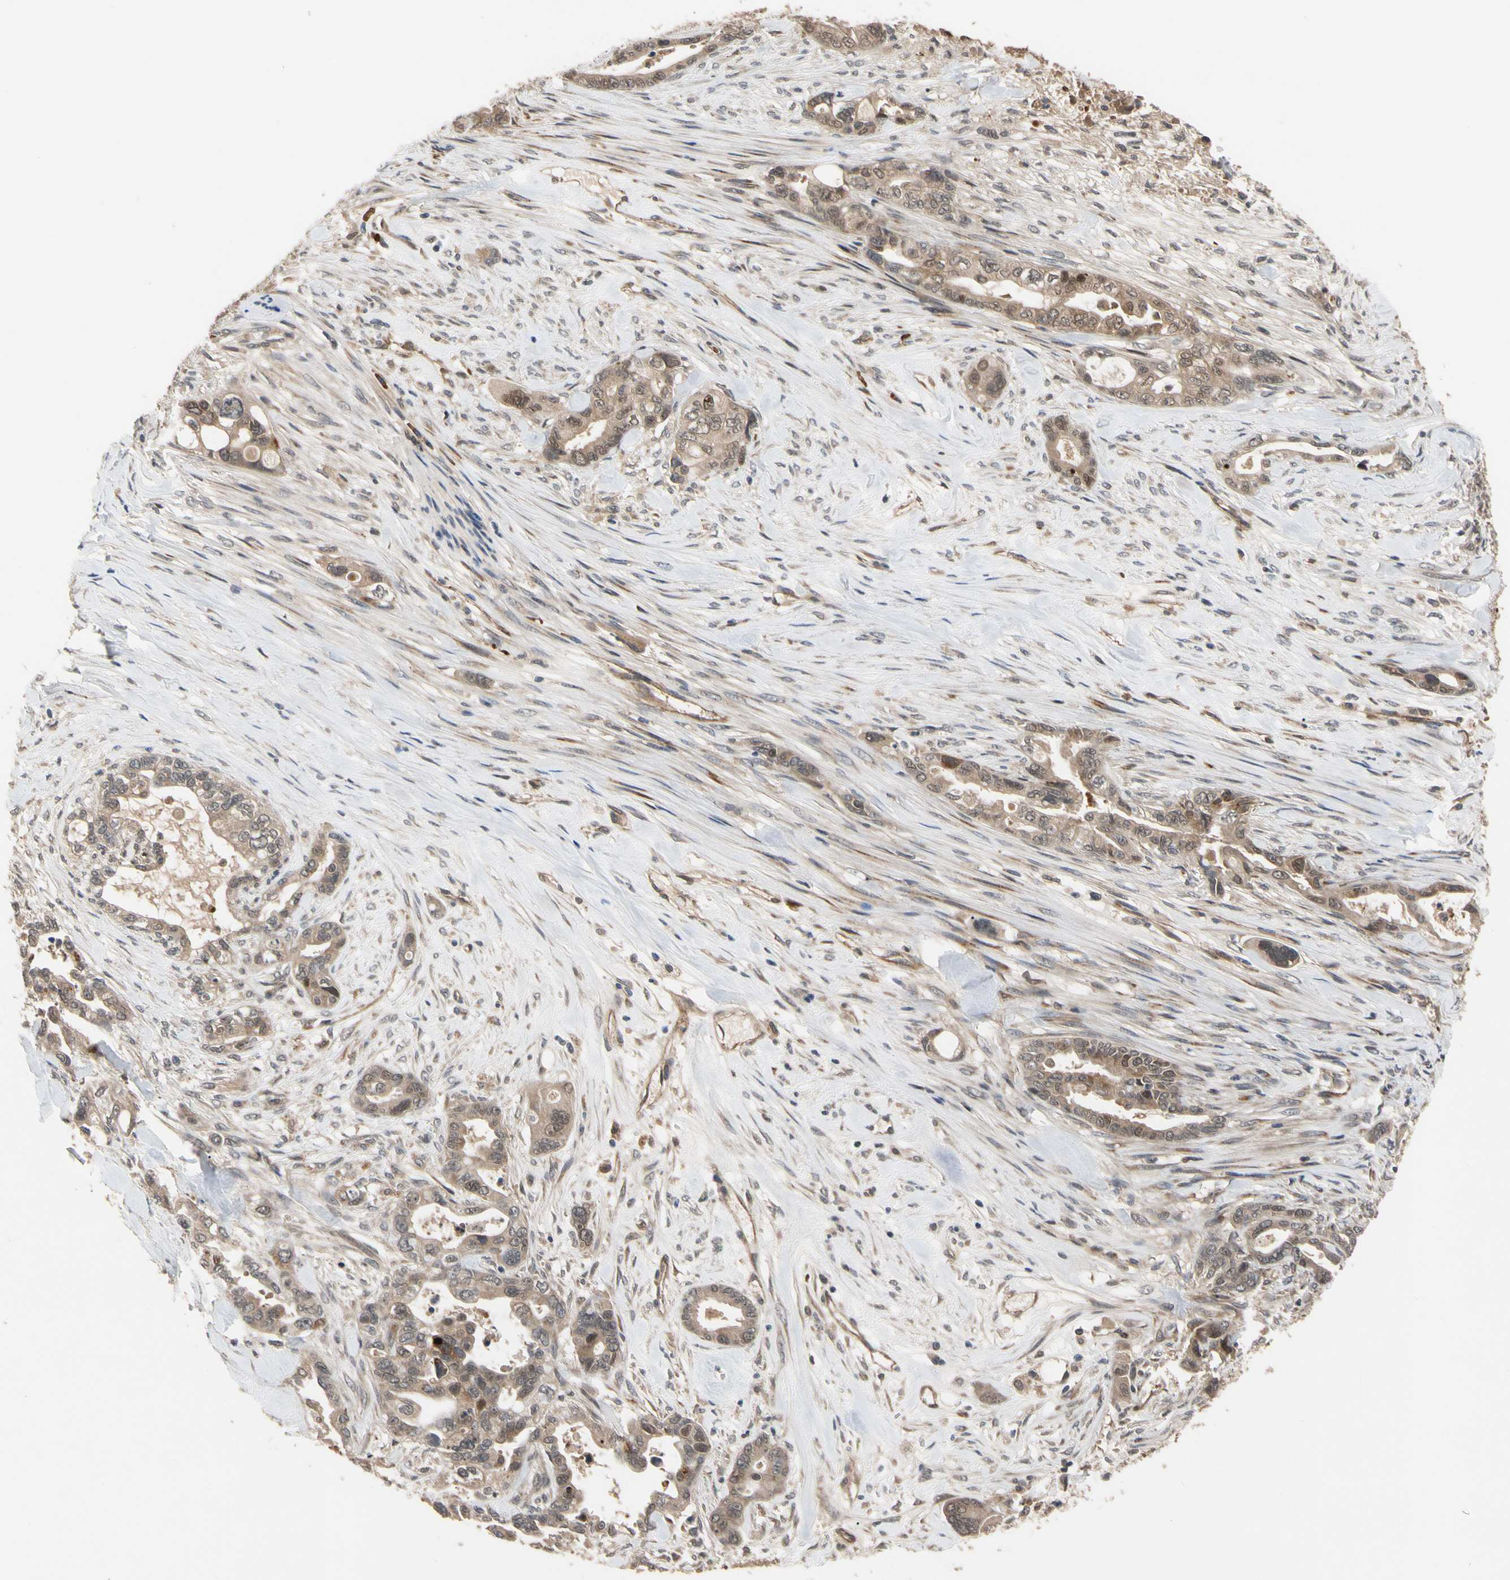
{"staining": {"intensity": "weak", "quantity": ">75%", "location": "cytoplasmic/membranous"}, "tissue": "pancreatic cancer", "cell_type": "Tumor cells", "image_type": "cancer", "snomed": [{"axis": "morphology", "description": "Adenocarcinoma, NOS"}, {"axis": "topography", "description": "Pancreas"}], "caption": "Protein expression analysis of pancreatic cancer (adenocarcinoma) reveals weak cytoplasmic/membranous expression in about >75% of tumor cells.", "gene": "CYTIP", "patient": {"sex": "male", "age": 70}}